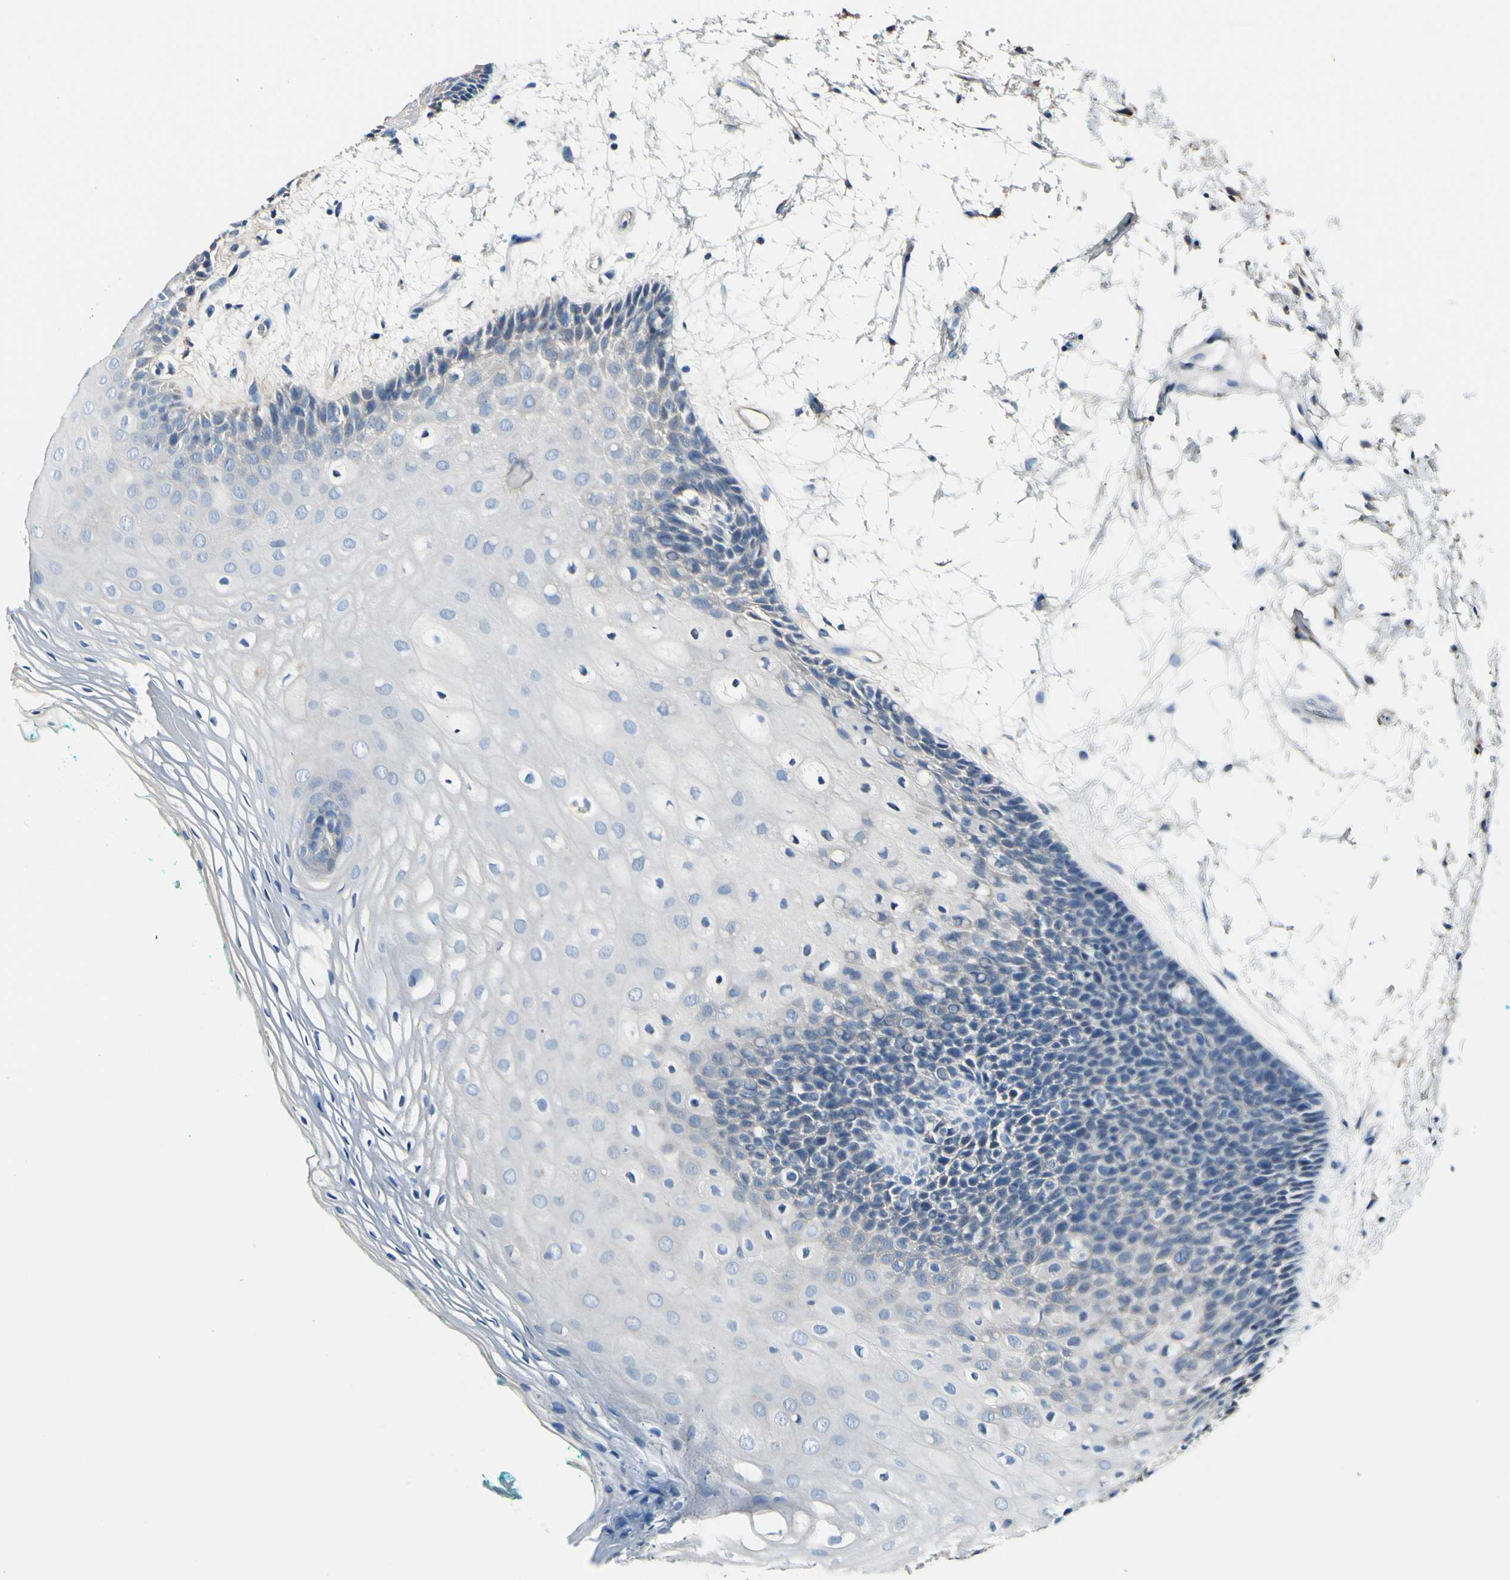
{"staining": {"intensity": "negative", "quantity": "none", "location": "none"}, "tissue": "oral mucosa", "cell_type": "Squamous epithelial cells", "image_type": "normal", "snomed": [{"axis": "morphology", "description": "Normal tissue, NOS"}, {"axis": "topography", "description": "Skeletal muscle"}, {"axis": "topography", "description": "Oral tissue"}, {"axis": "topography", "description": "Peripheral nerve tissue"}], "caption": "Squamous epithelial cells show no significant protein positivity in unremarkable oral mucosa. The staining is performed using DAB (3,3'-diaminobenzidine) brown chromogen with nuclei counter-stained in using hematoxylin.", "gene": "COL6A3", "patient": {"sex": "female", "age": 84}}